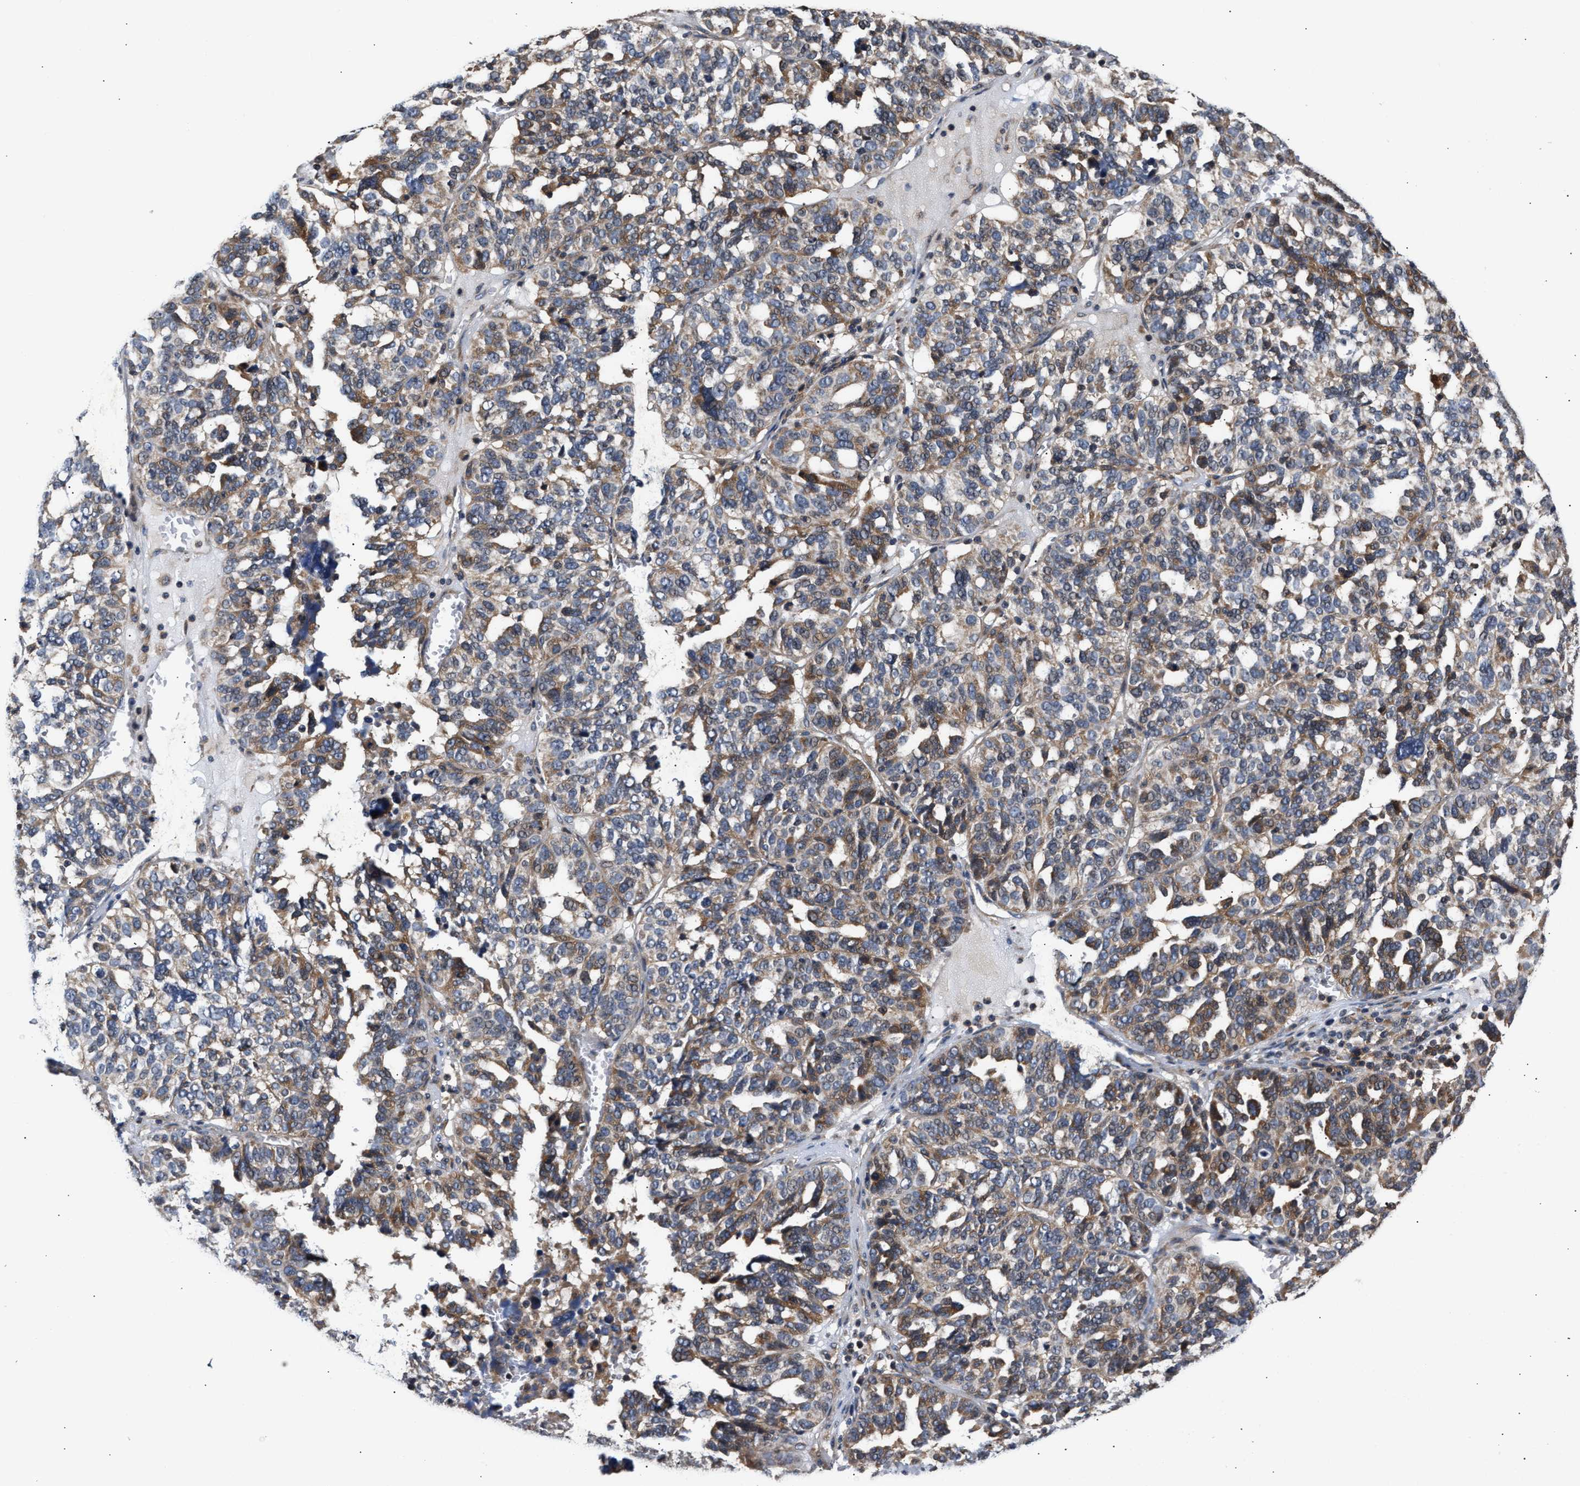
{"staining": {"intensity": "moderate", "quantity": "25%-75%", "location": "cytoplasmic/membranous"}, "tissue": "ovarian cancer", "cell_type": "Tumor cells", "image_type": "cancer", "snomed": [{"axis": "morphology", "description": "Cystadenocarcinoma, serous, NOS"}, {"axis": "topography", "description": "Ovary"}], "caption": "Human ovarian serous cystadenocarcinoma stained for a protein (brown) displays moderate cytoplasmic/membranous positive staining in approximately 25%-75% of tumor cells.", "gene": "CLIP2", "patient": {"sex": "female", "age": 59}}